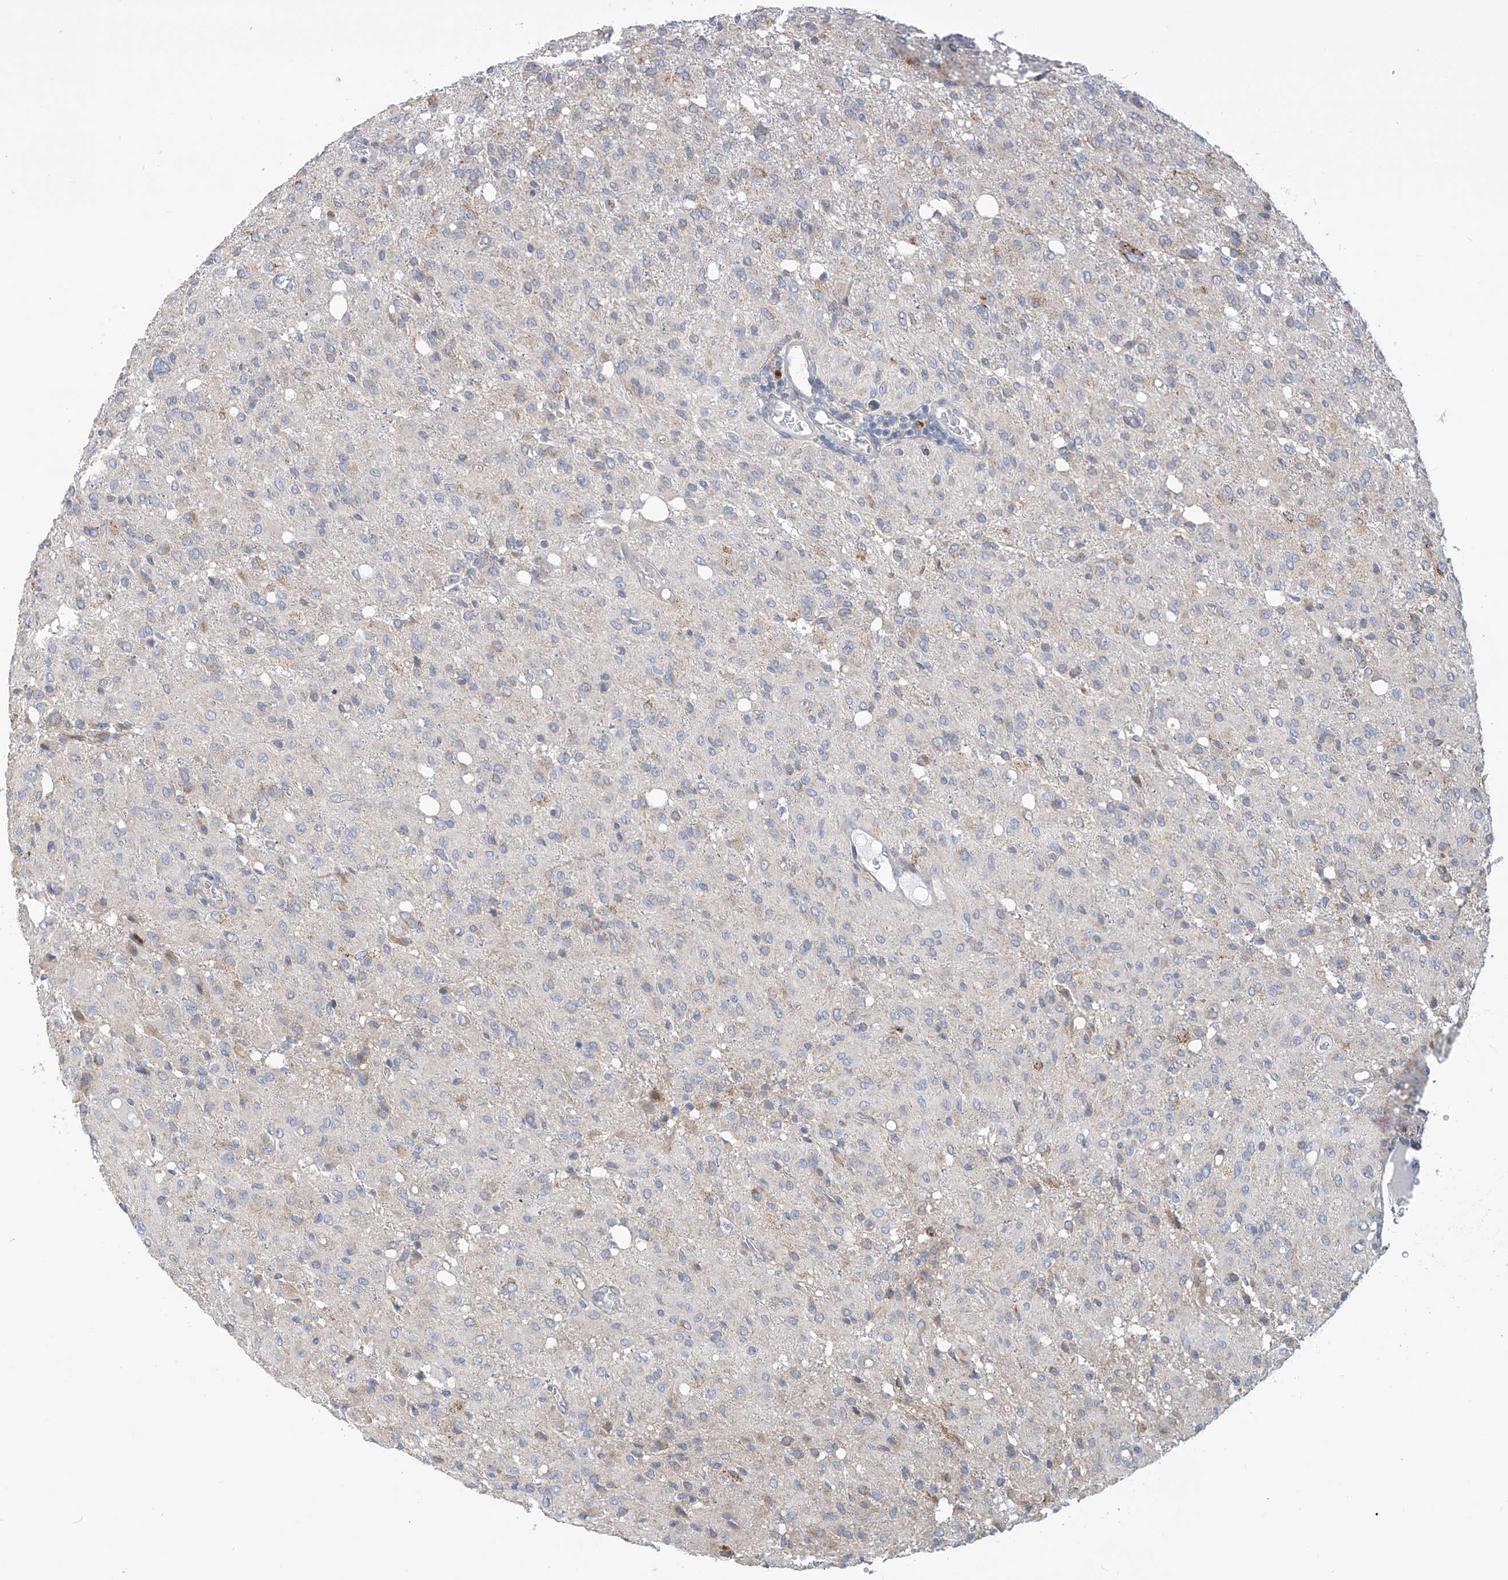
{"staining": {"intensity": "weak", "quantity": "<25%", "location": "cytoplasmic/membranous"}, "tissue": "glioma", "cell_type": "Tumor cells", "image_type": "cancer", "snomed": [{"axis": "morphology", "description": "Glioma, malignant, High grade"}, {"axis": "topography", "description": "Brain"}], "caption": "Photomicrograph shows no protein staining in tumor cells of glioma tissue.", "gene": "SCGB1D2", "patient": {"sex": "female", "age": 59}}